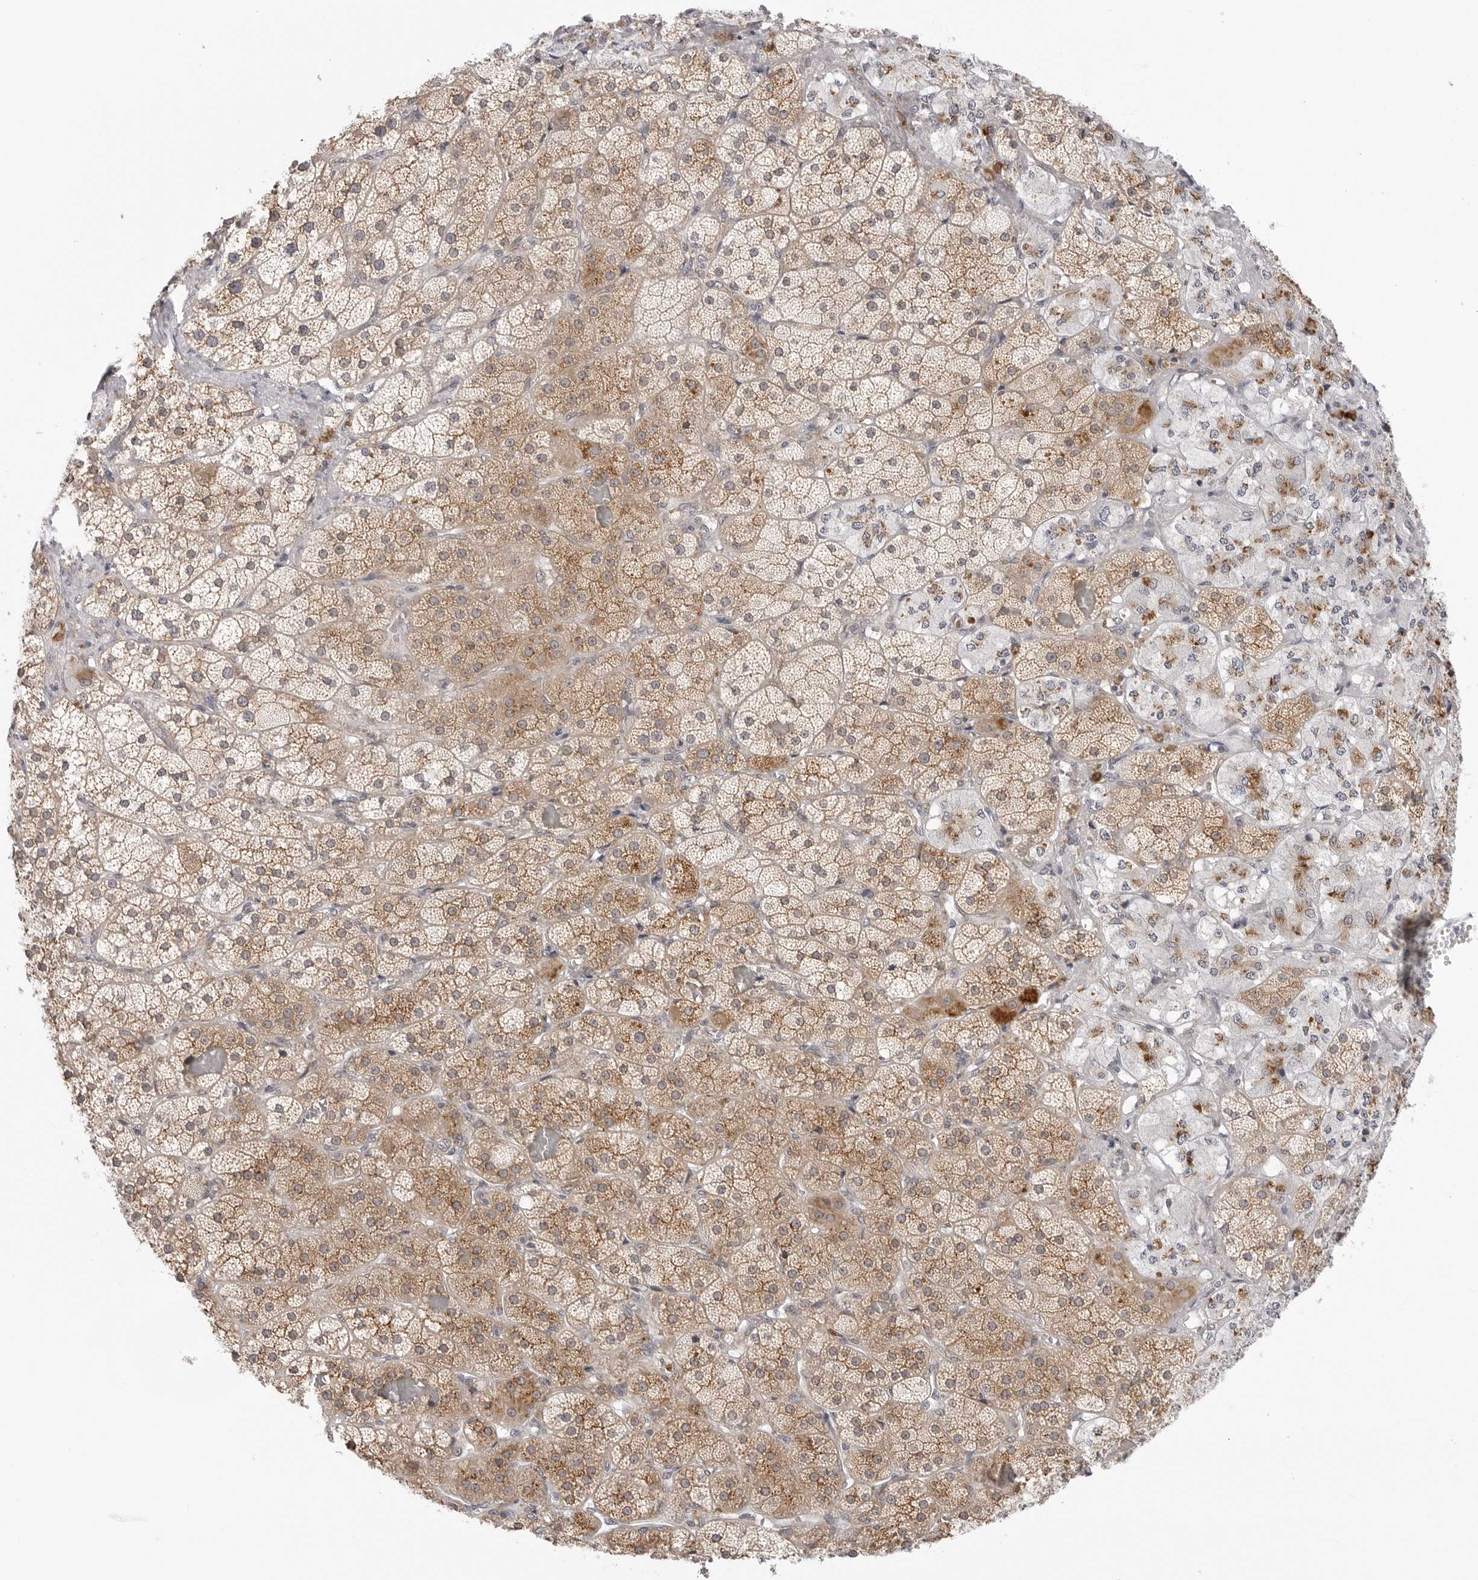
{"staining": {"intensity": "moderate", "quantity": ">75%", "location": "cytoplasmic/membranous"}, "tissue": "adrenal gland", "cell_type": "Glandular cells", "image_type": "normal", "snomed": [{"axis": "morphology", "description": "Normal tissue, NOS"}, {"axis": "topography", "description": "Adrenal gland"}], "caption": "High-magnification brightfield microscopy of unremarkable adrenal gland stained with DAB (brown) and counterstained with hematoxylin (blue). glandular cells exhibit moderate cytoplasmic/membranous expression is seen in approximately>75% of cells. Using DAB (3,3'-diaminobenzidine) (brown) and hematoxylin (blue) stains, captured at high magnification using brightfield microscopy.", "gene": "RPN1", "patient": {"sex": "male", "age": 57}}